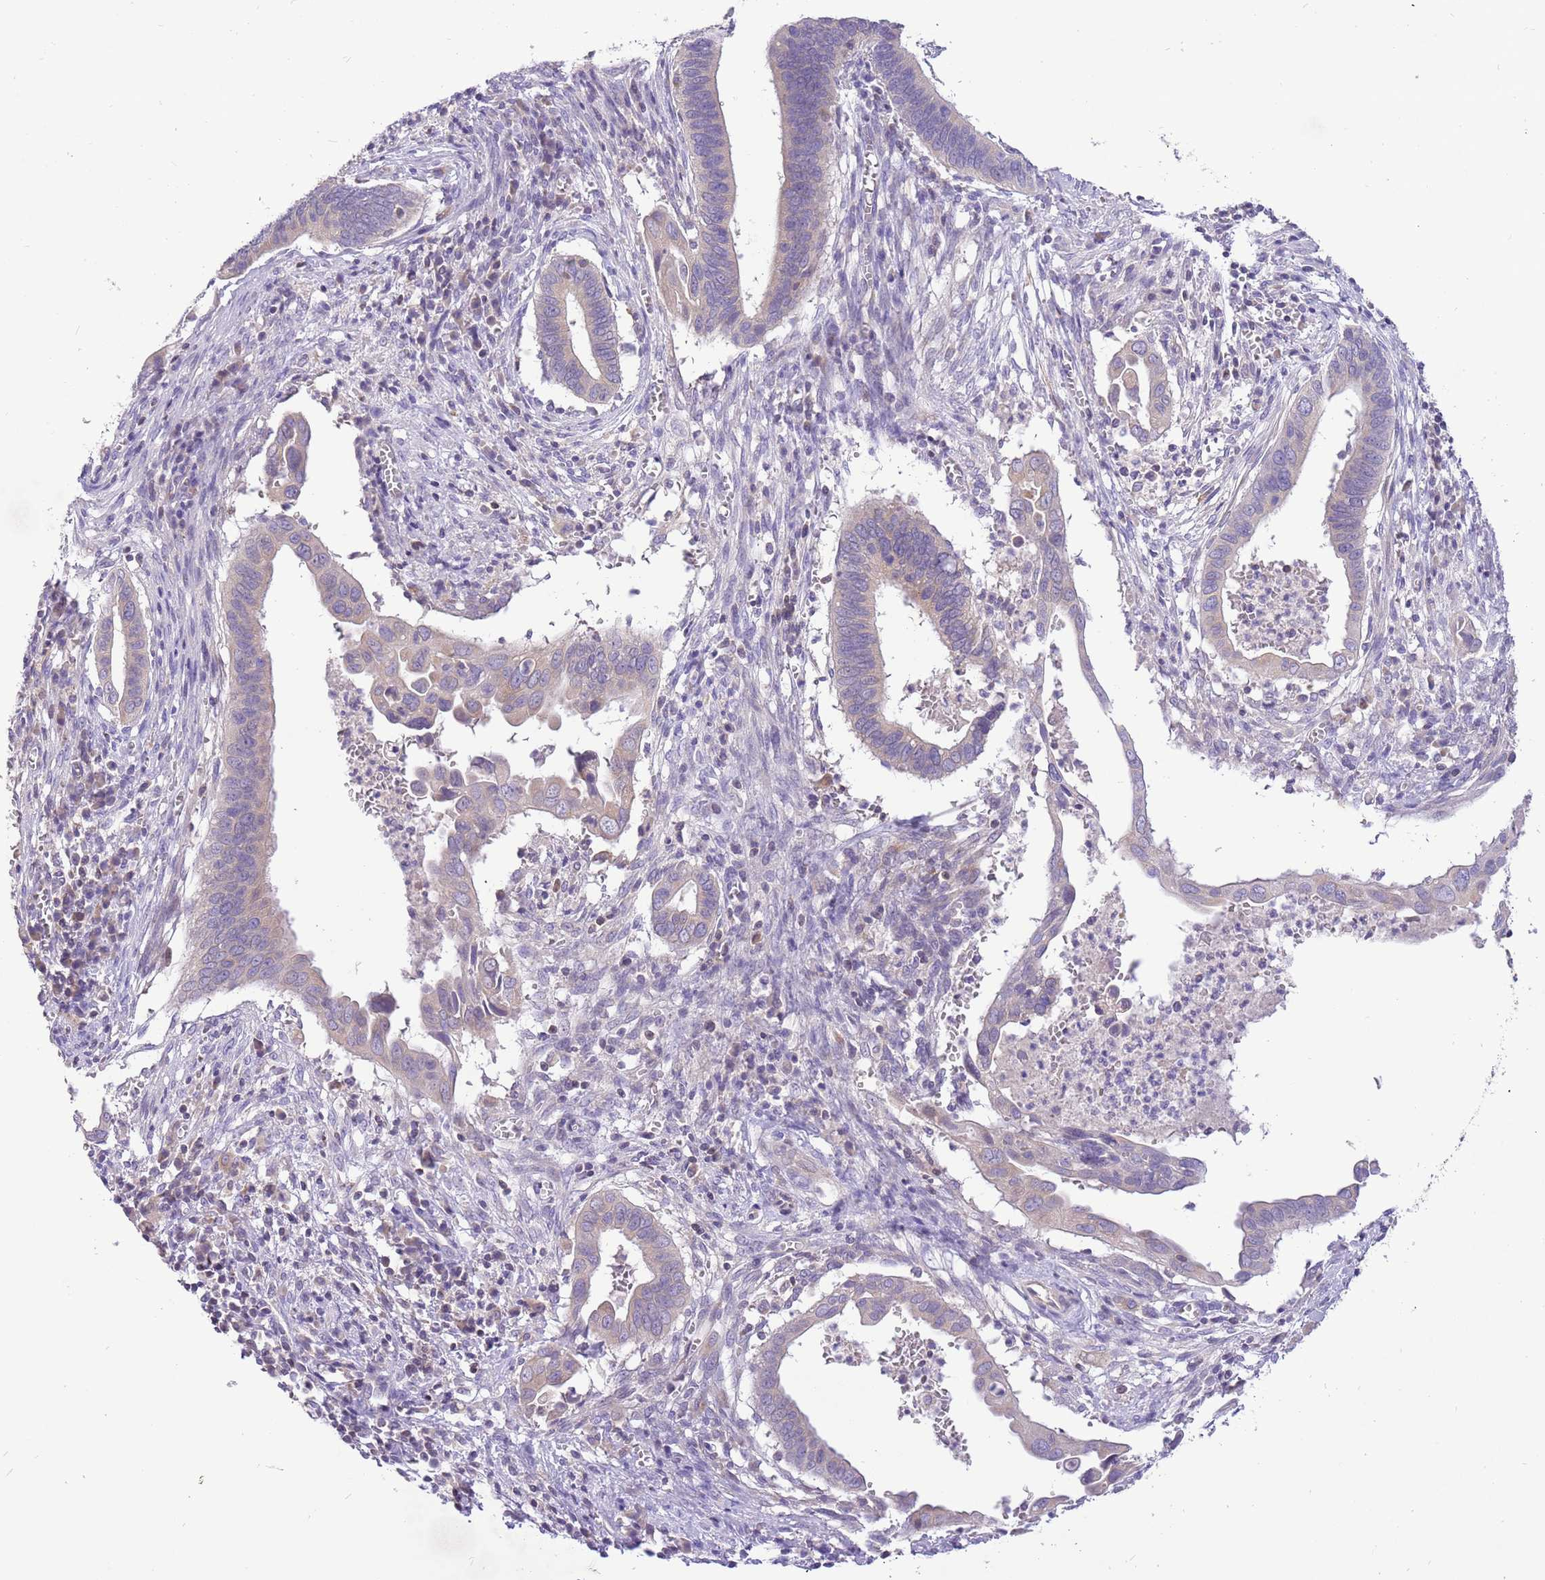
{"staining": {"intensity": "weak", "quantity": "<25%", "location": "cytoplasmic/membranous"}, "tissue": "cervical cancer", "cell_type": "Tumor cells", "image_type": "cancer", "snomed": [{"axis": "morphology", "description": "Adenocarcinoma, NOS"}, {"axis": "topography", "description": "Cervix"}], "caption": "A micrograph of adenocarcinoma (cervical) stained for a protein reveals no brown staining in tumor cells.", "gene": "GLCE", "patient": {"sex": "female", "age": 42}}